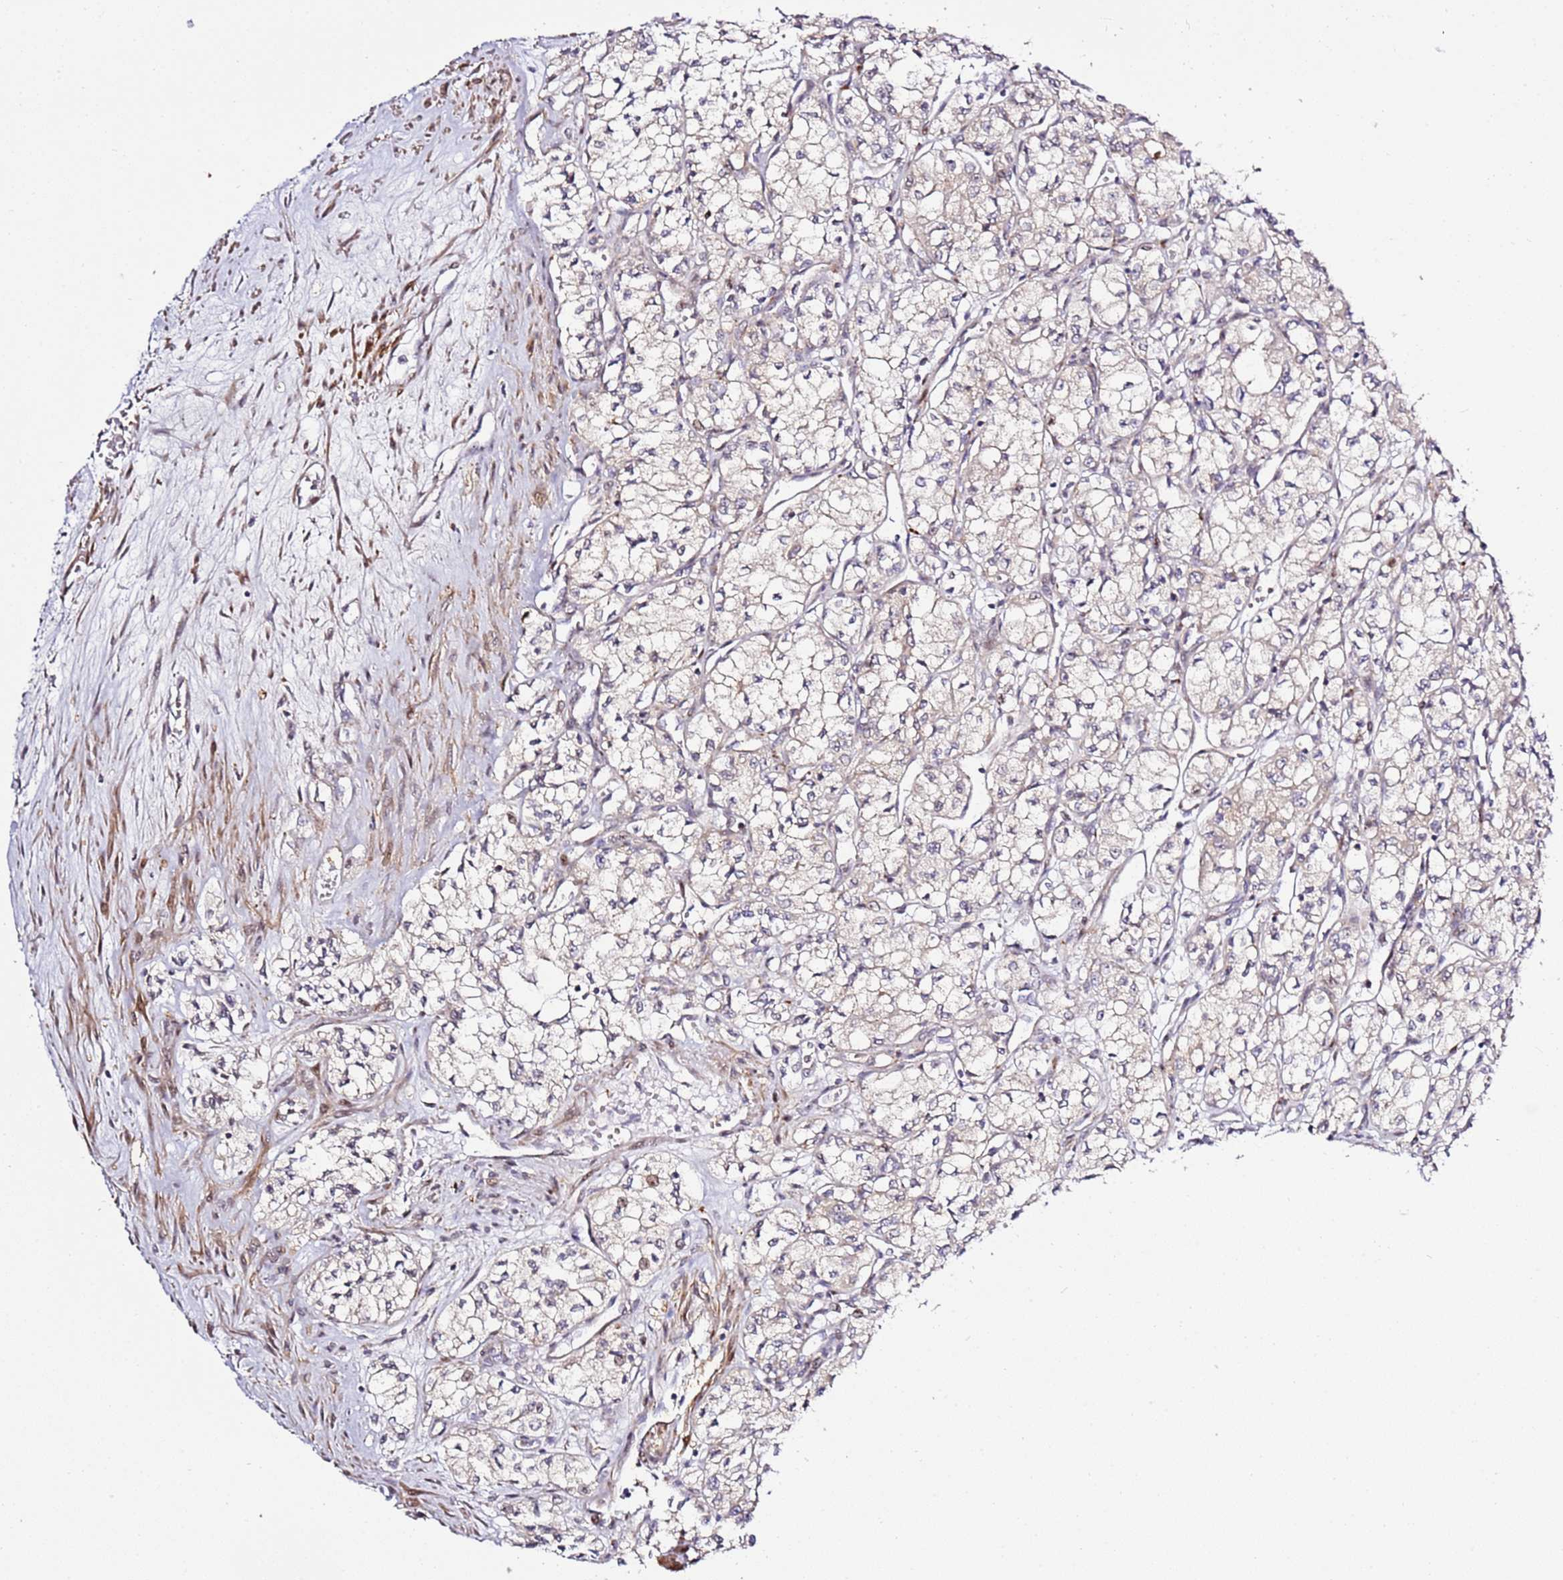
{"staining": {"intensity": "weak", "quantity": "<25%", "location": "cytoplasmic/membranous"}, "tissue": "renal cancer", "cell_type": "Tumor cells", "image_type": "cancer", "snomed": [{"axis": "morphology", "description": "Adenocarcinoma, NOS"}, {"axis": "topography", "description": "Kidney"}], "caption": "Adenocarcinoma (renal) stained for a protein using immunohistochemistry (IHC) exhibits no expression tumor cells.", "gene": "PVRIG", "patient": {"sex": "male", "age": 59}}